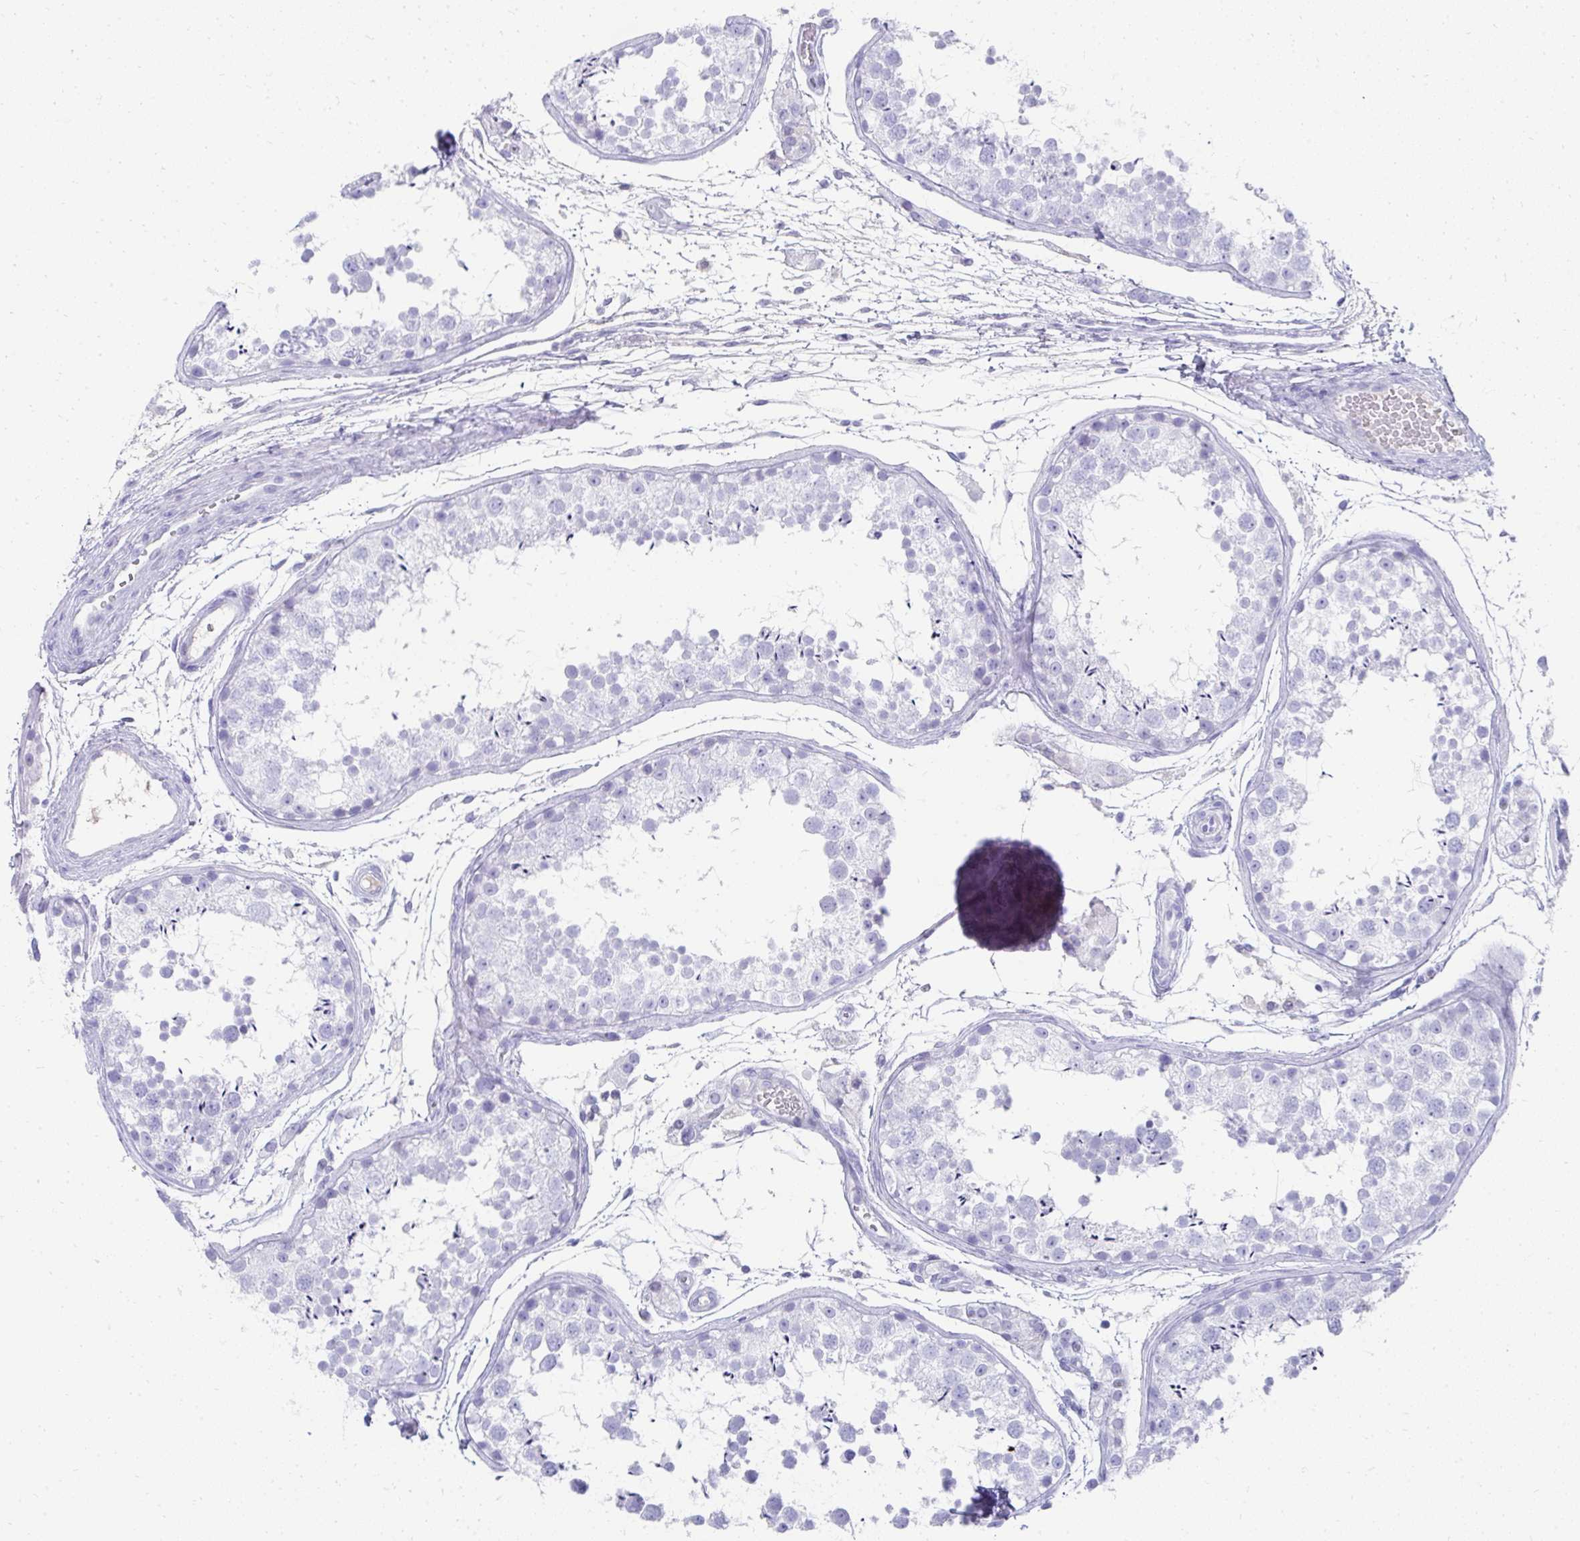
{"staining": {"intensity": "negative", "quantity": "none", "location": "none"}, "tissue": "testis", "cell_type": "Cells in seminiferous ducts", "image_type": "normal", "snomed": [{"axis": "morphology", "description": "Normal tissue, NOS"}, {"axis": "topography", "description": "Testis"}], "caption": "IHC photomicrograph of benign testis stained for a protein (brown), which demonstrates no staining in cells in seminiferous ducts.", "gene": "TNNT1", "patient": {"sex": "male", "age": 29}}